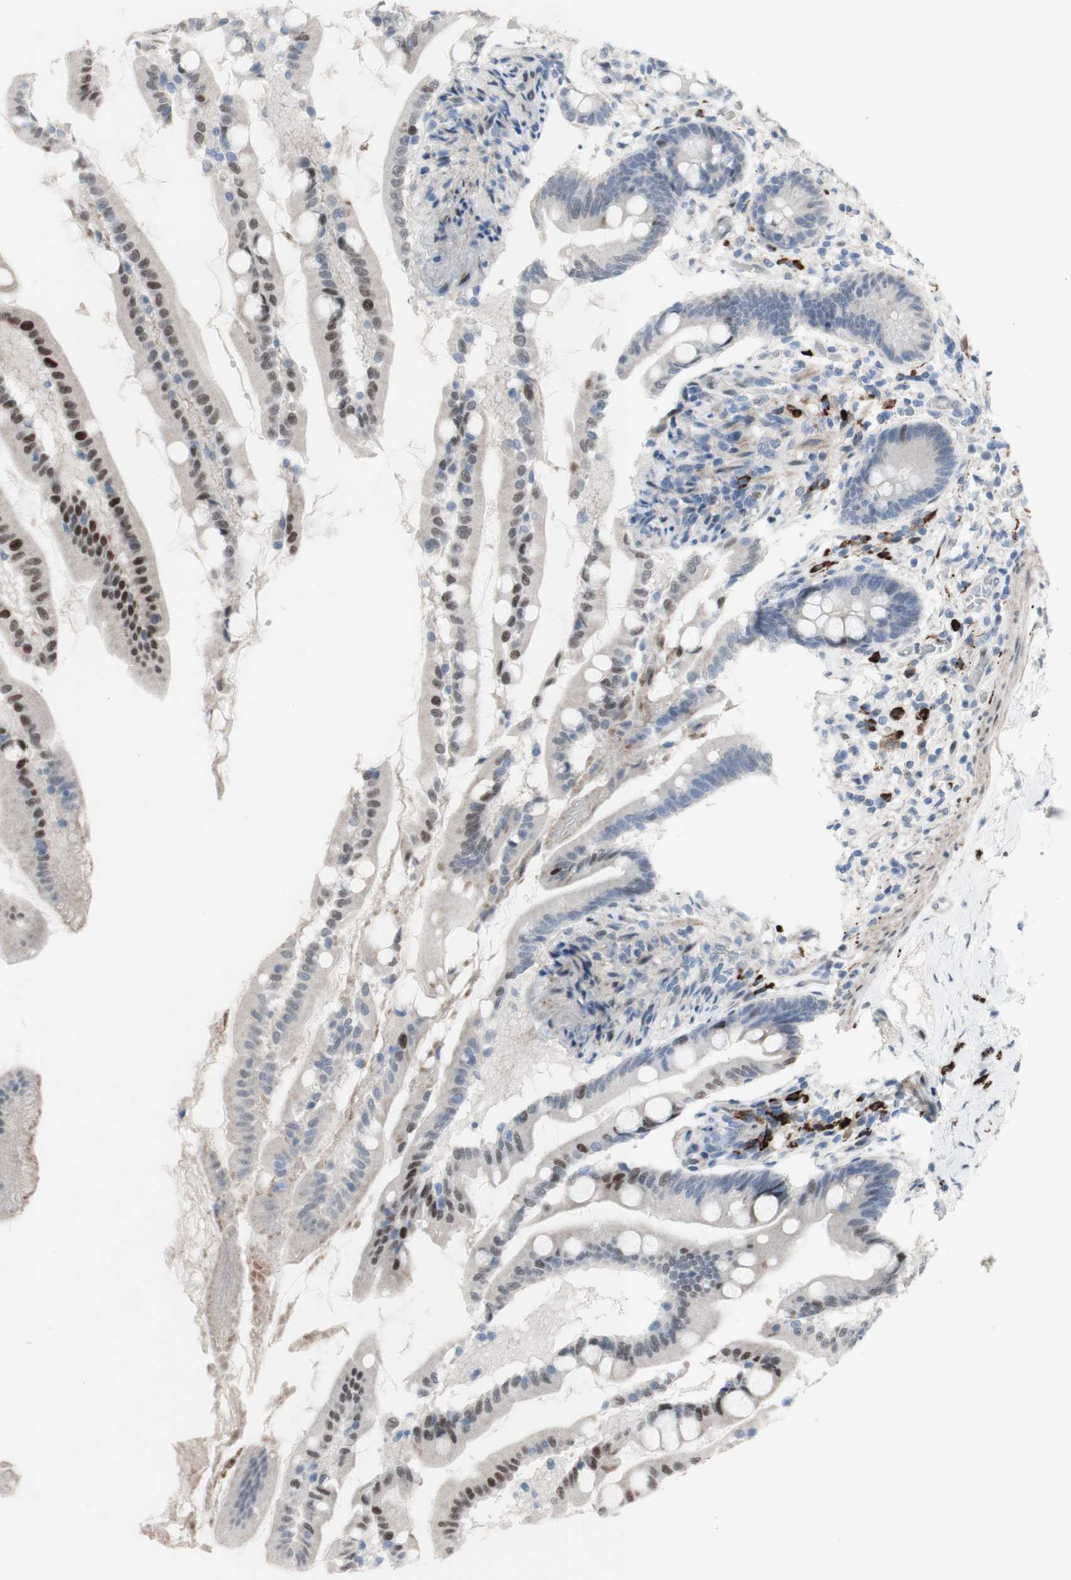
{"staining": {"intensity": "strong", "quantity": "25%-75%", "location": "nuclear"}, "tissue": "small intestine", "cell_type": "Glandular cells", "image_type": "normal", "snomed": [{"axis": "morphology", "description": "Normal tissue, NOS"}, {"axis": "topography", "description": "Small intestine"}], "caption": "This micrograph reveals benign small intestine stained with immunohistochemistry to label a protein in brown. The nuclear of glandular cells show strong positivity for the protein. Nuclei are counter-stained blue.", "gene": "PHTF2", "patient": {"sex": "female", "age": 56}}